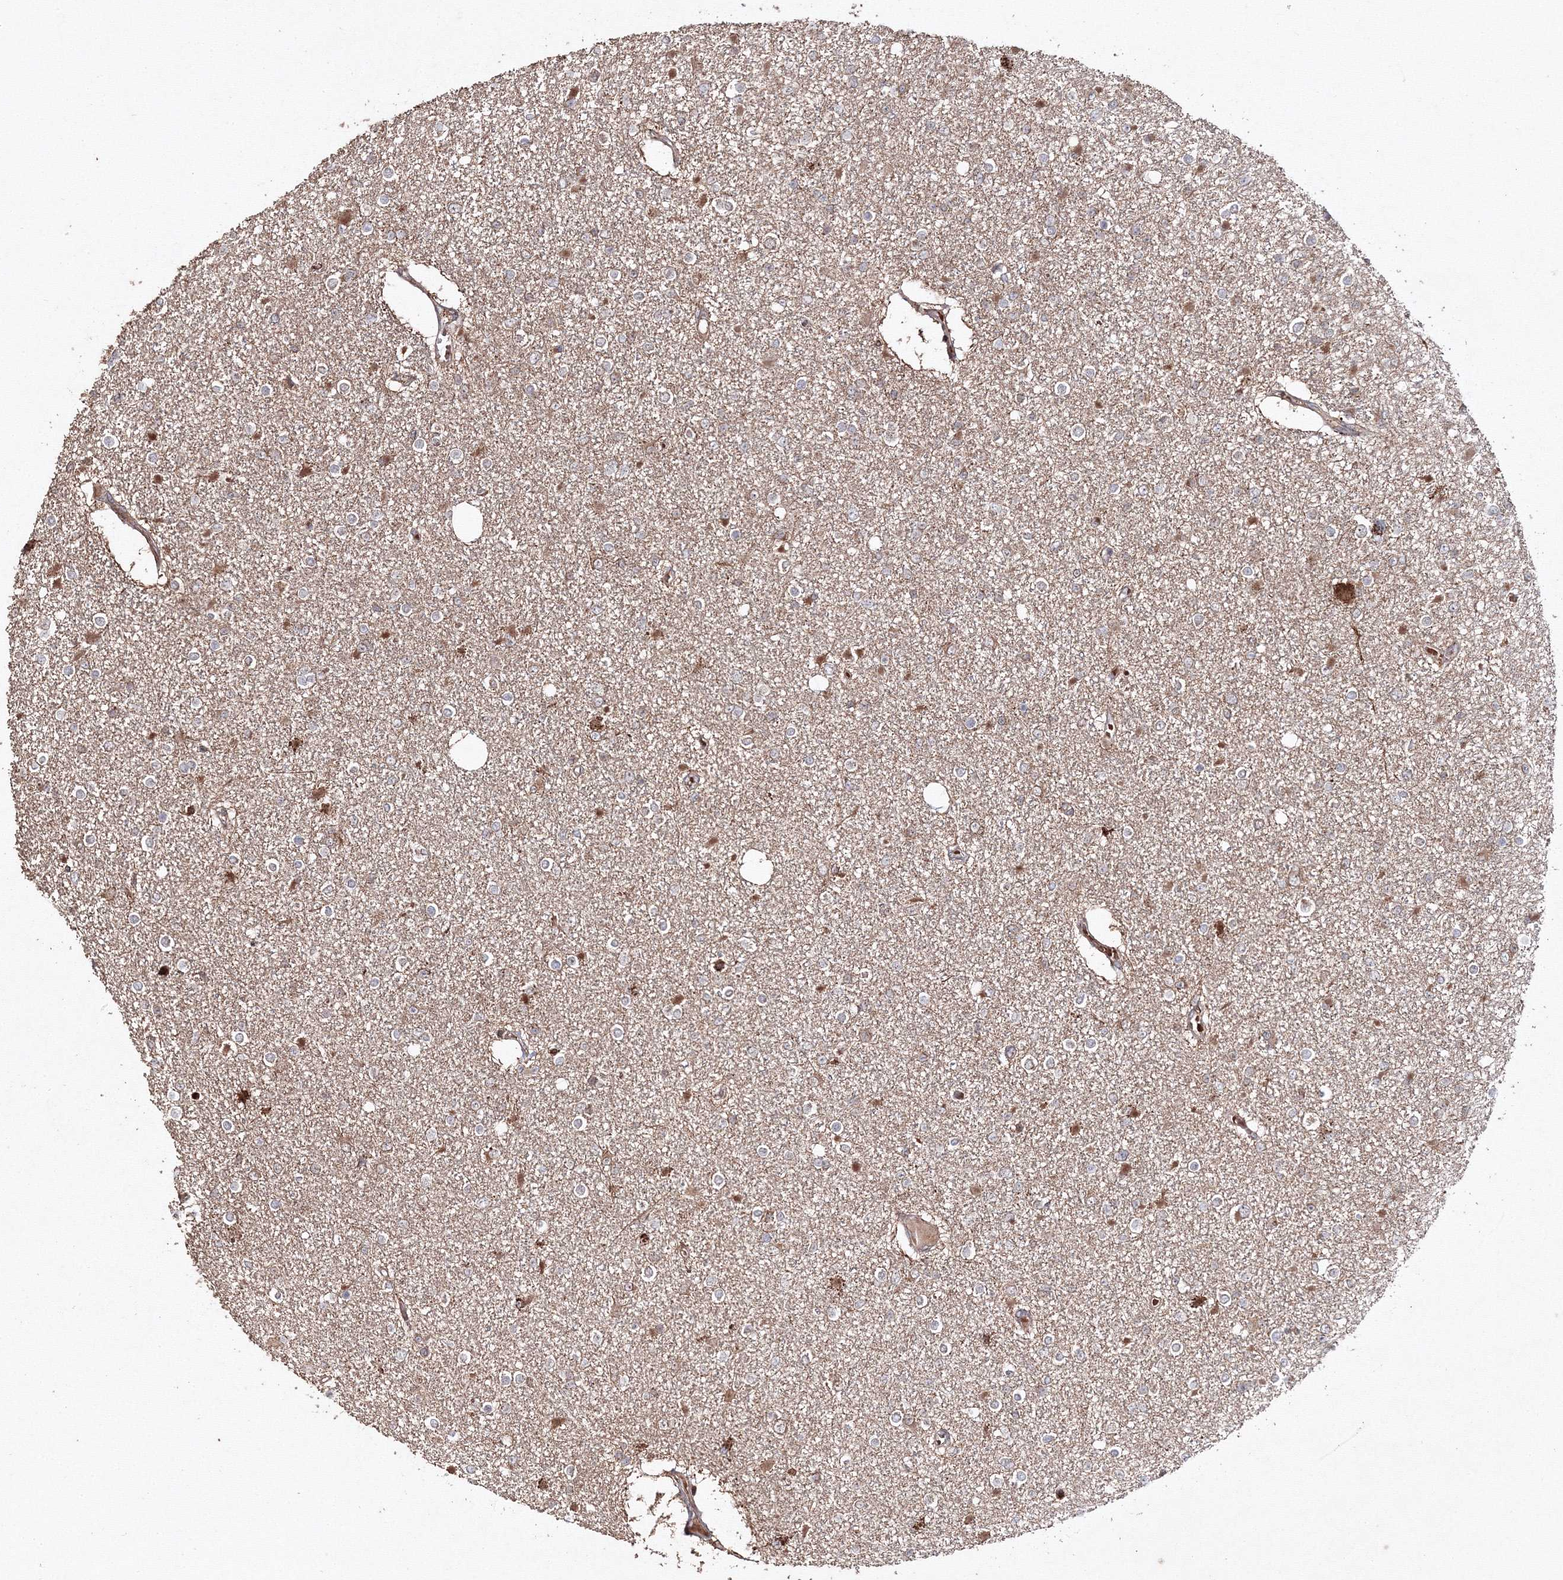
{"staining": {"intensity": "moderate", "quantity": "<25%", "location": "cytoplasmic/membranous"}, "tissue": "glioma", "cell_type": "Tumor cells", "image_type": "cancer", "snomed": [{"axis": "morphology", "description": "Glioma, malignant, Low grade"}, {"axis": "topography", "description": "Brain"}], "caption": "Tumor cells demonstrate moderate cytoplasmic/membranous staining in about <25% of cells in low-grade glioma (malignant).", "gene": "DDO", "patient": {"sex": "female", "age": 22}}